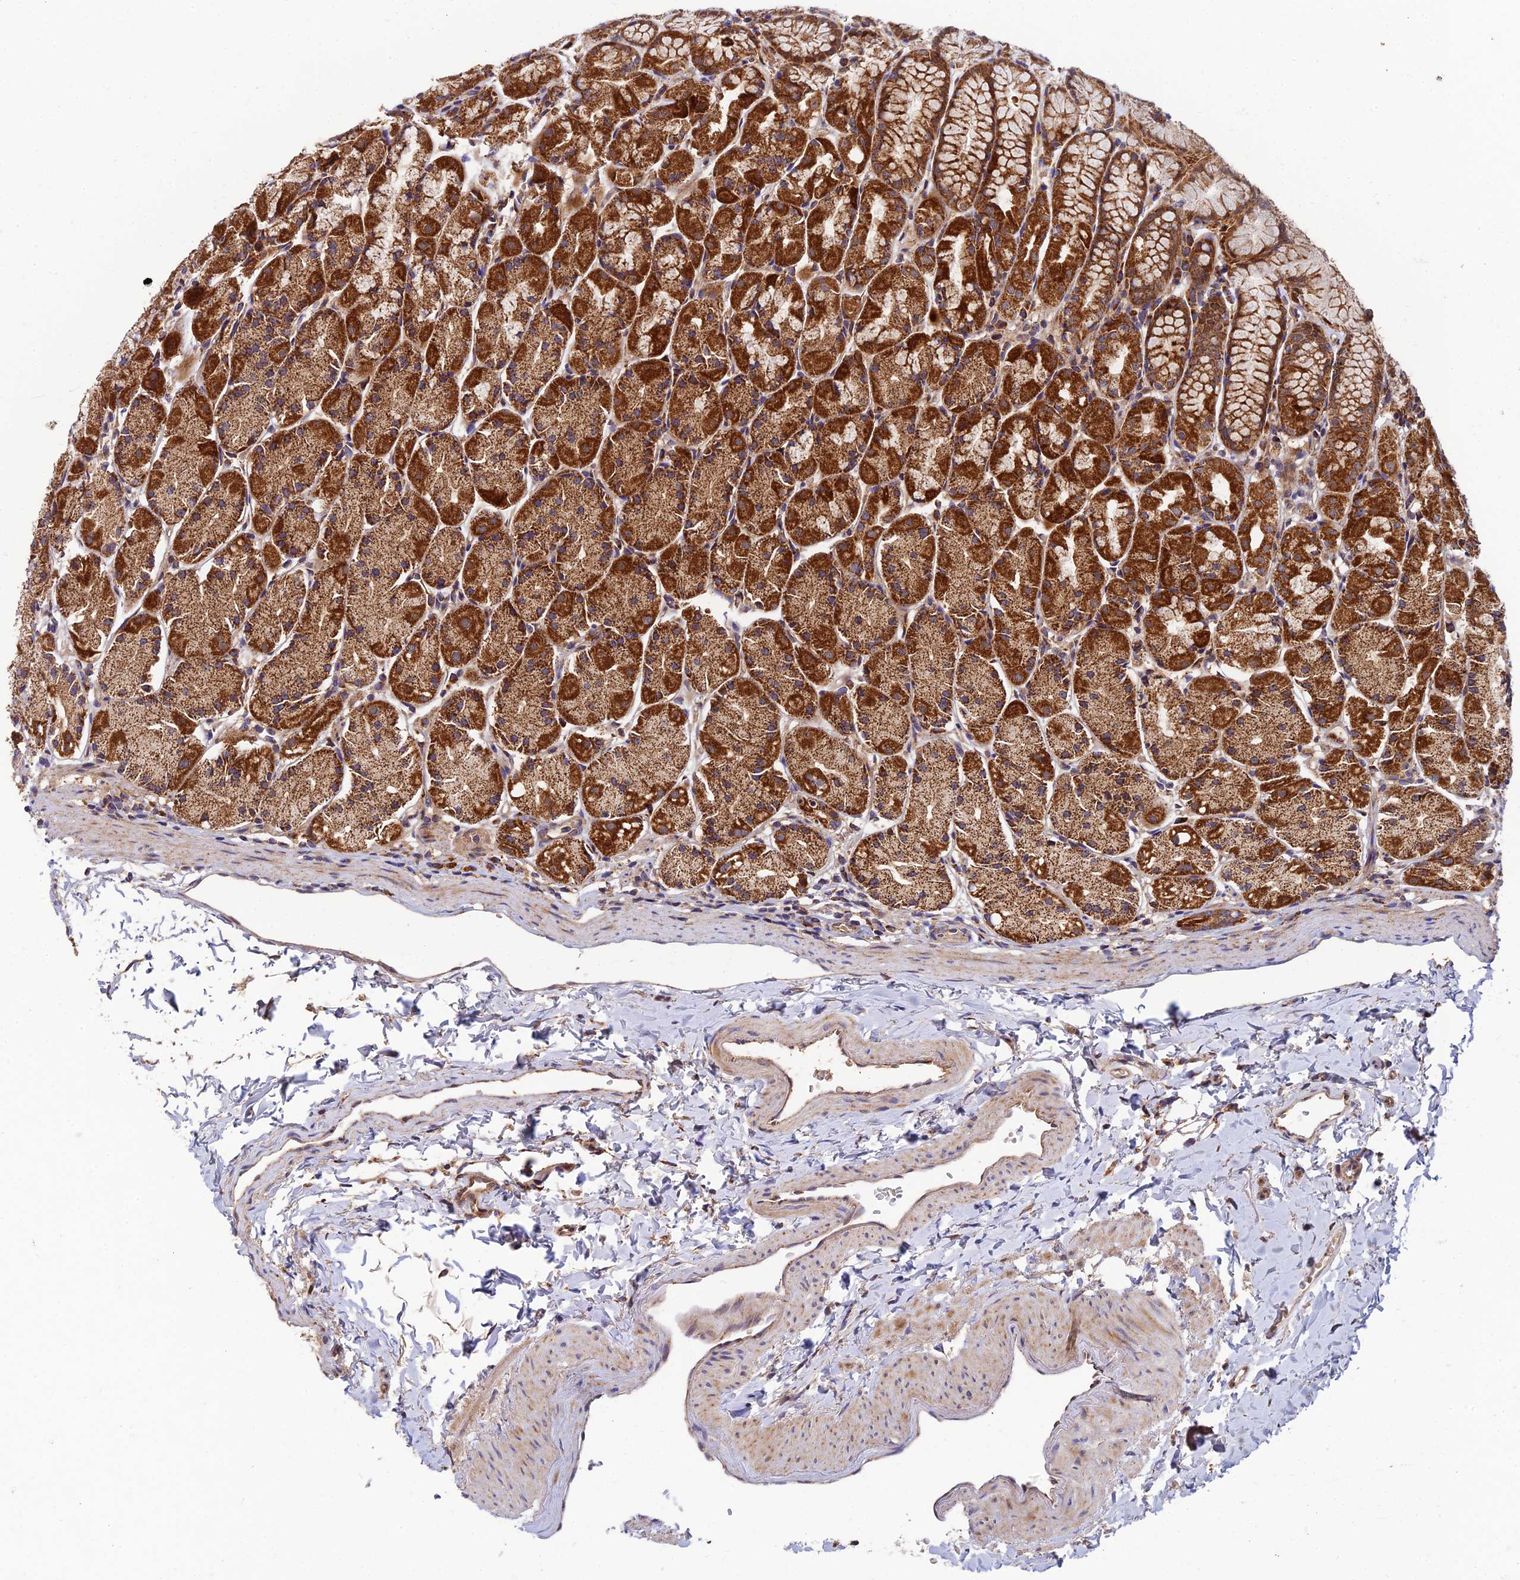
{"staining": {"intensity": "strong", "quantity": ">75%", "location": "cytoplasmic/membranous,nuclear"}, "tissue": "stomach", "cell_type": "Glandular cells", "image_type": "normal", "snomed": [{"axis": "morphology", "description": "Normal tissue, NOS"}, {"axis": "topography", "description": "Stomach, upper"}], "caption": "DAB immunohistochemical staining of benign human stomach shows strong cytoplasmic/membranous,nuclear protein expression in about >75% of glandular cells.", "gene": "PODNL1", "patient": {"sex": "male", "age": 47}}